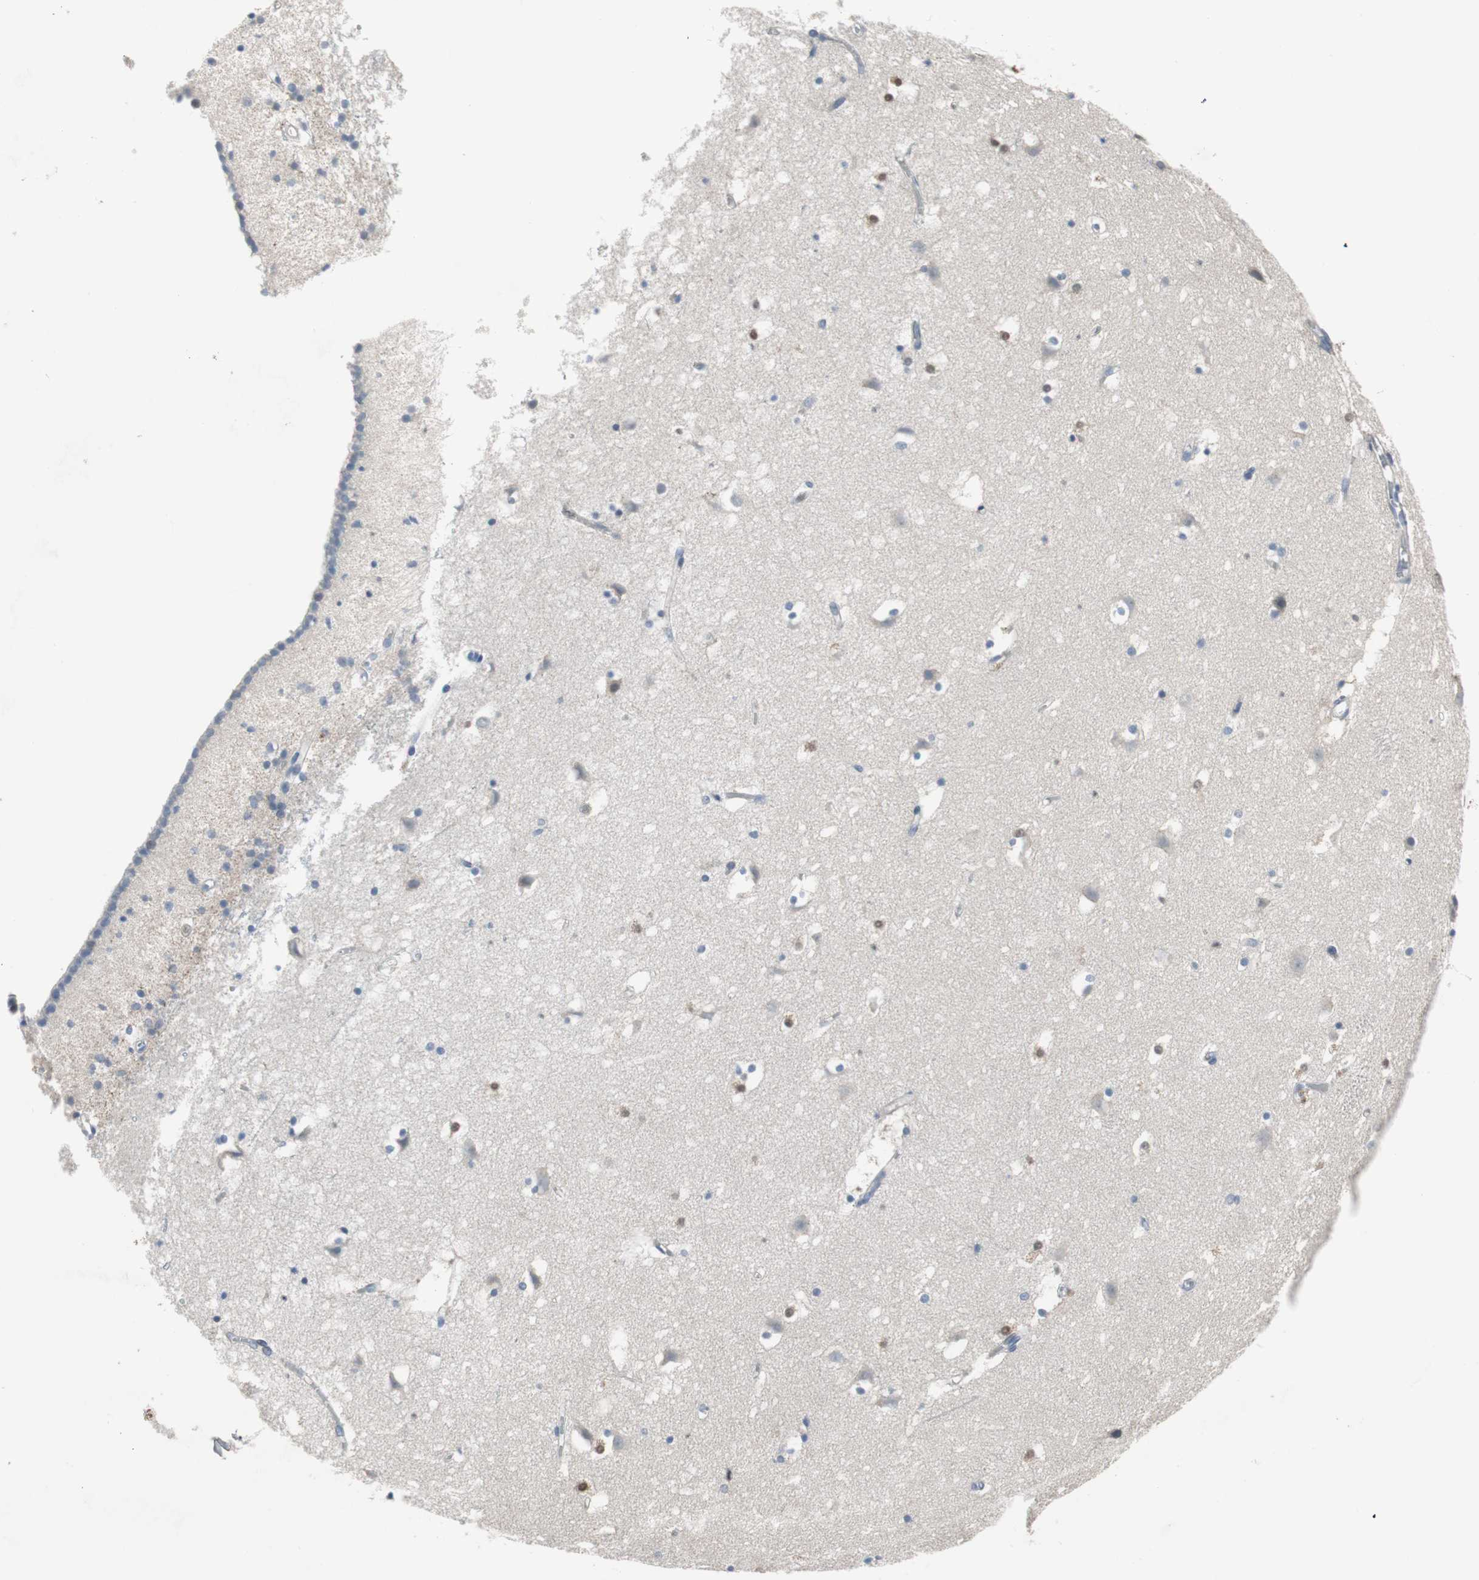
{"staining": {"intensity": "negative", "quantity": "none", "location": "none"}, "tissue": "caudate", "cell_type": "Glial cells", "image_type": "normal", "snomed": [{"axis": "morphology", "description": "Normal tissue, NOS"}, {"axis": "topography", "description": "Lateral ventricle wall"}], "caption": "Immunohistochemical staining of unremarkable human caudate demonstrates no significant expression in glial cells. (IHC, brightfield microscopy, high magnification).", "gene": "PIGR", "patient": {"sex": "male", "age": 45}}